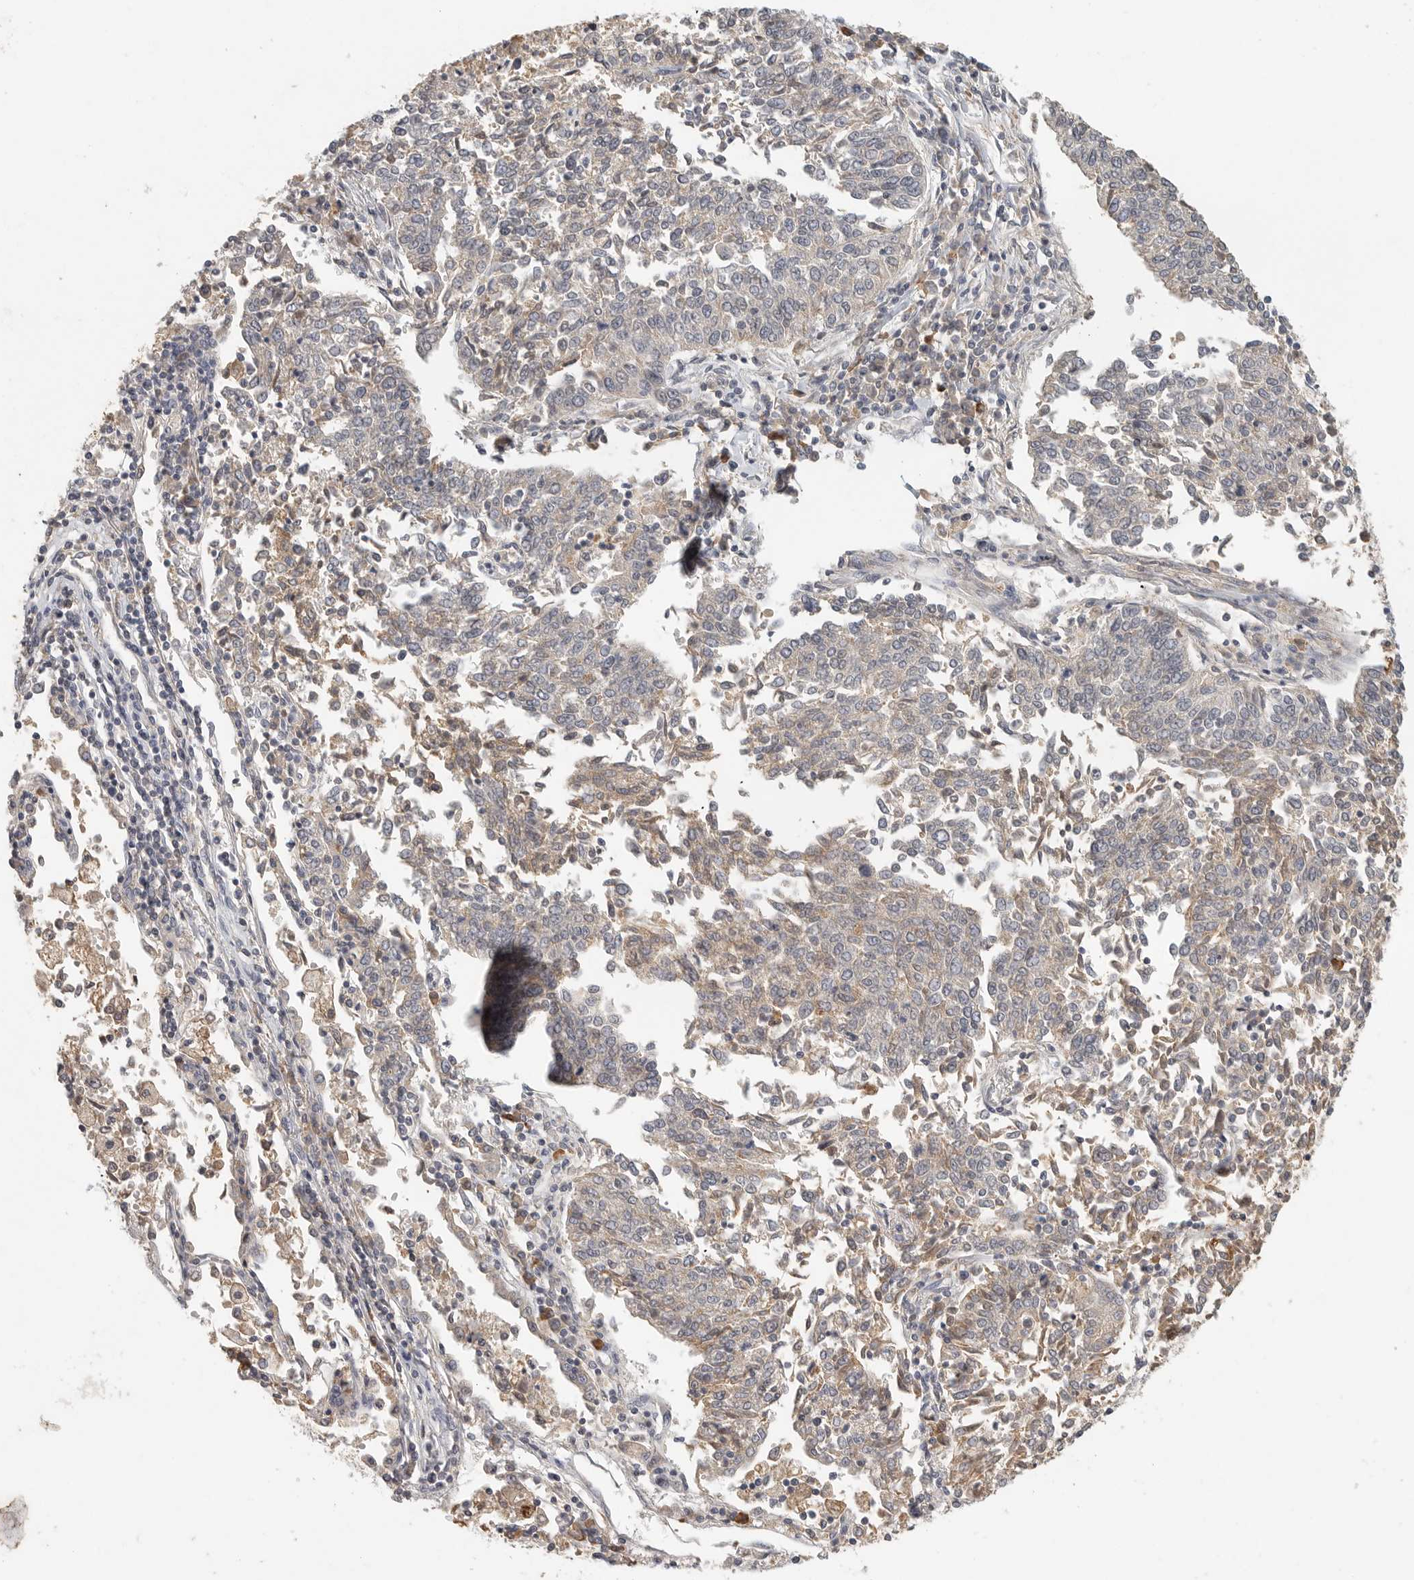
{"staining": {"intensity": "weak", "quantity": "25%-75%", "location": "cytoplasmic/membranous"}, "tissue": "lung cancer", "cell_type": "Tumor cells", "image_type": "cancer", "snomed": [{"axis": "morphology", "description": "Normal tissue, NOS"}, {"axis": "morphology", "description": "Squamous cell carcinoma, NOS"}, {"axis": "topography", "description": "Cartilage tissue"}, {"axis": "topography", "description": "Lung"}, {"axis": "topography", "description": "Peripheral nerve tissue"}], "caption": "IHC photomicrograph of squamous cell carcinoma (lung) stained for a protein (brown), which demonstrates low levels of weak cytoplasmic/membranous positivity in about 25%-75% of tumor cells.", "gene": "SLC25A36", "patient": {"sex": "female", "age": 49}}